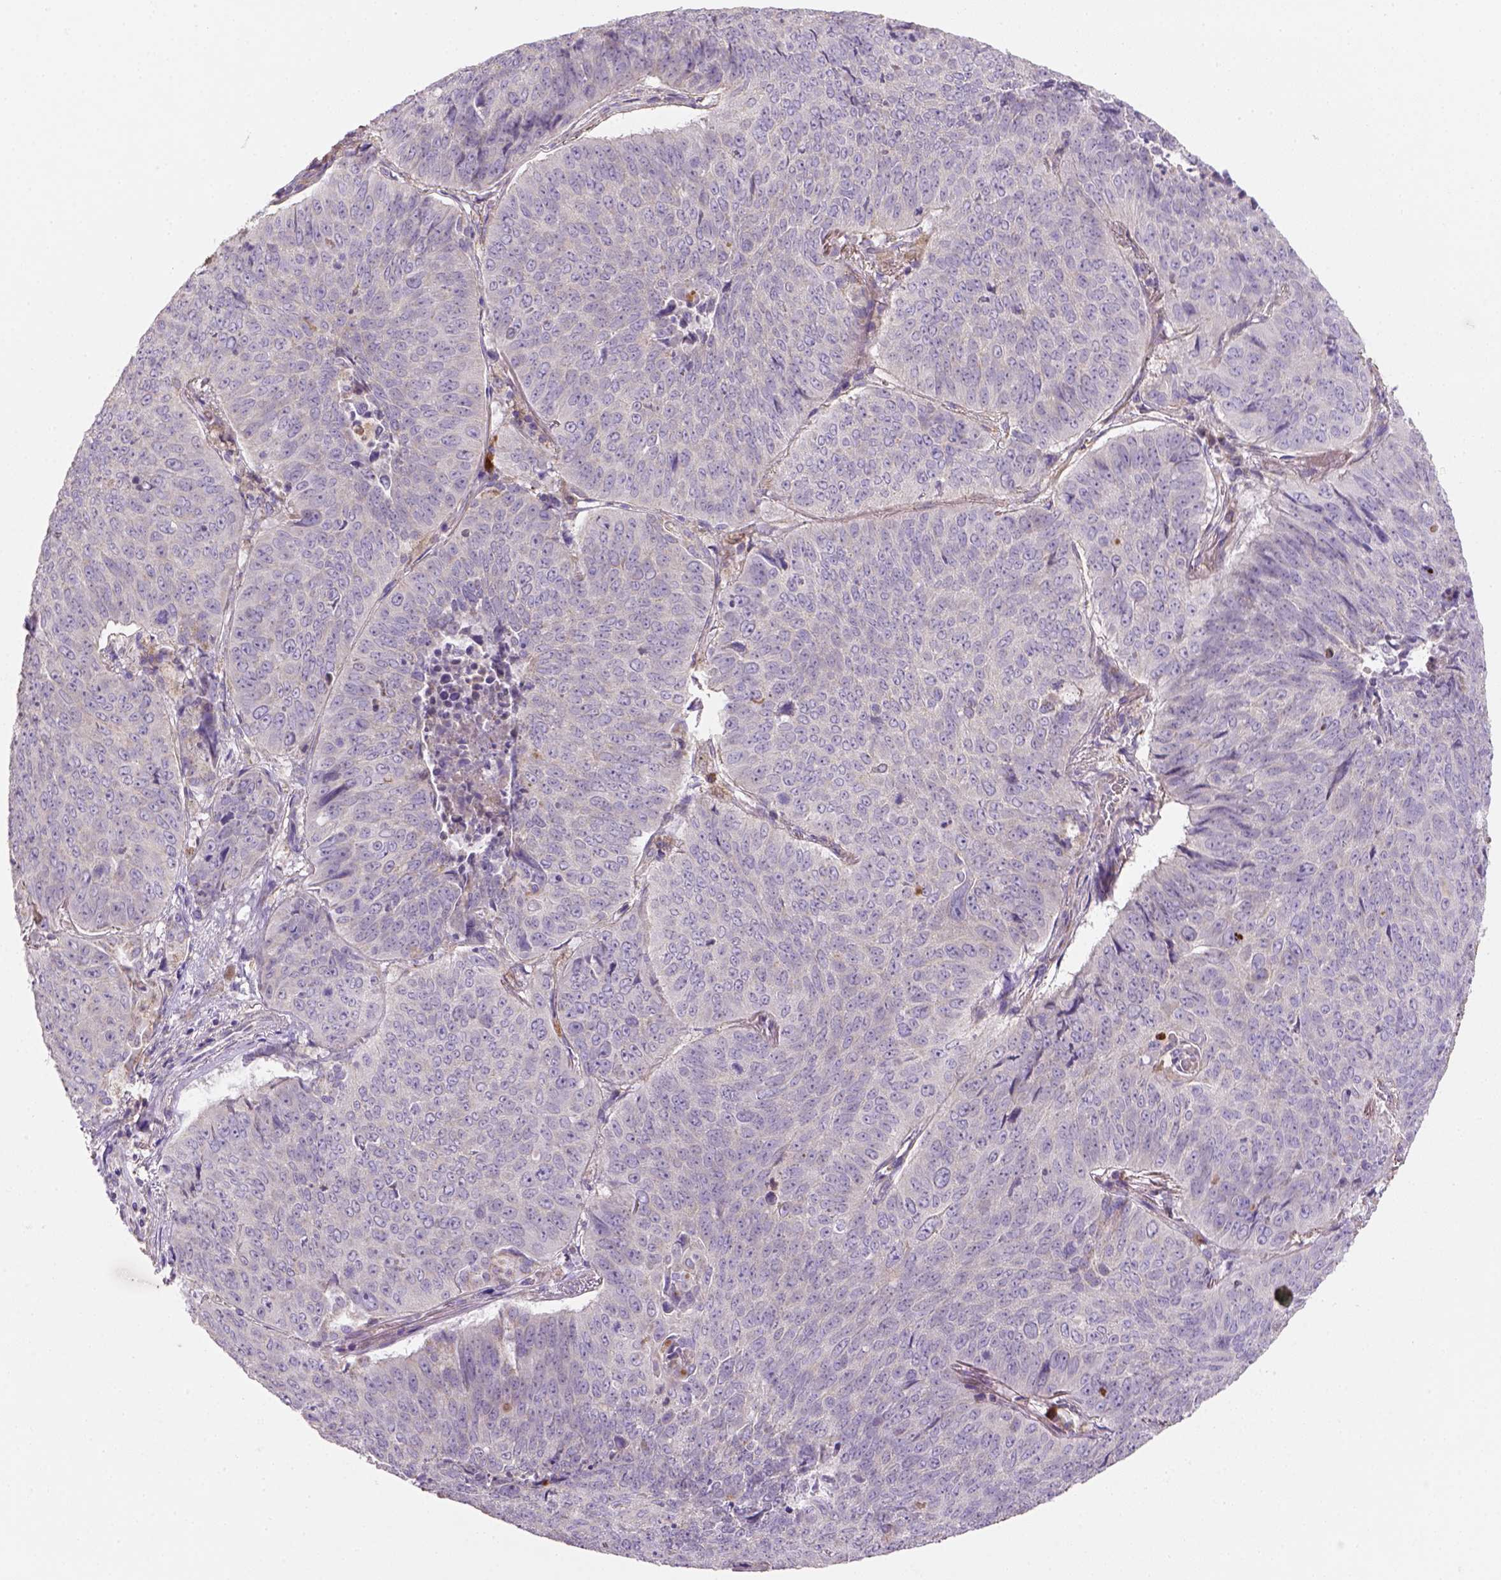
{"staining": {"intensity": "negative", "quantity": "none", "location": "none"}, "tissue": "lung cancer", "cell_type": "Tumor cells", "image_type": "cancer", "snomed": [{"axis": "morphology", "description": "Normal tissue, NOS"}, {"axis": "morphology", "description": "Squamous cell carcinoma, NOS"}, {"axis": "topography", "description": "Bronchus"}, {"axis": "topography", "description": "Lung"}], "caption": "High power microscopy photomicrograph of an immunohistochemistry micrograph of lung cancer, revealing no significant staining in tumor cells.", "gene": "HTRA1", "patient": {"sex": "male", "age": 64}}